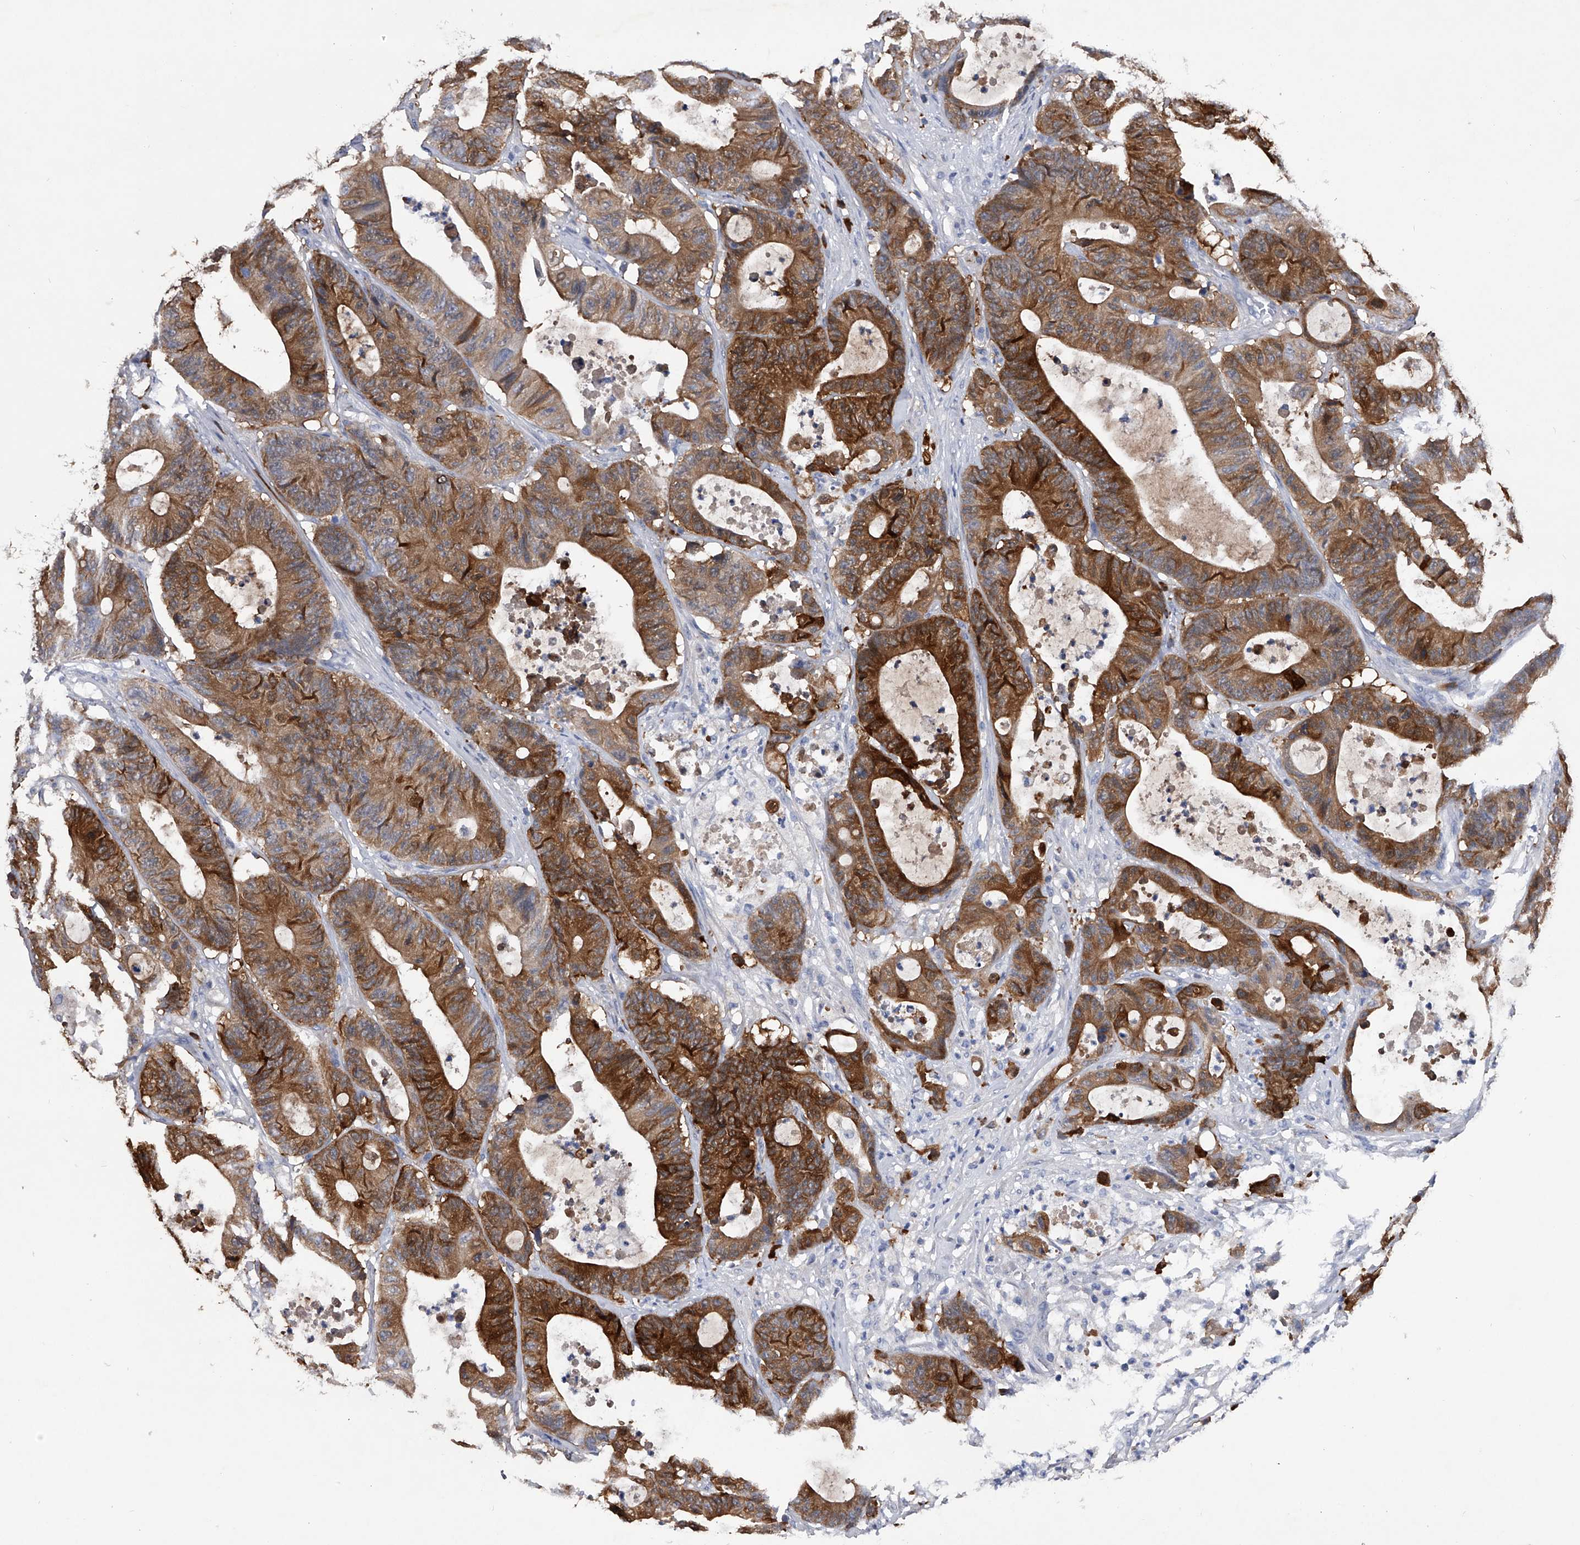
{"staining": {"intensity": "strong", "quantity": ">75%", "location": "cytoplasmic/membranous"}, "tissue": "colorectal cancer", "cell_type": "Tumor cells", "image_type": "cancer", "snomed": [{"axis": "morphology", "description": "Adenocarcinoma, NOS"}, {"axis": "topography", "description": "Colon"}], "caption": "Protein expression analysis of human colorectal cancer reveals strong cytoplasmic/membranous staining in about >75% of tumor cells. The protein of interest is shown in brown color, while the nuclei are stained blue.", "gene": "ASNS", "patient": {"sex": "female", "age": 84}}